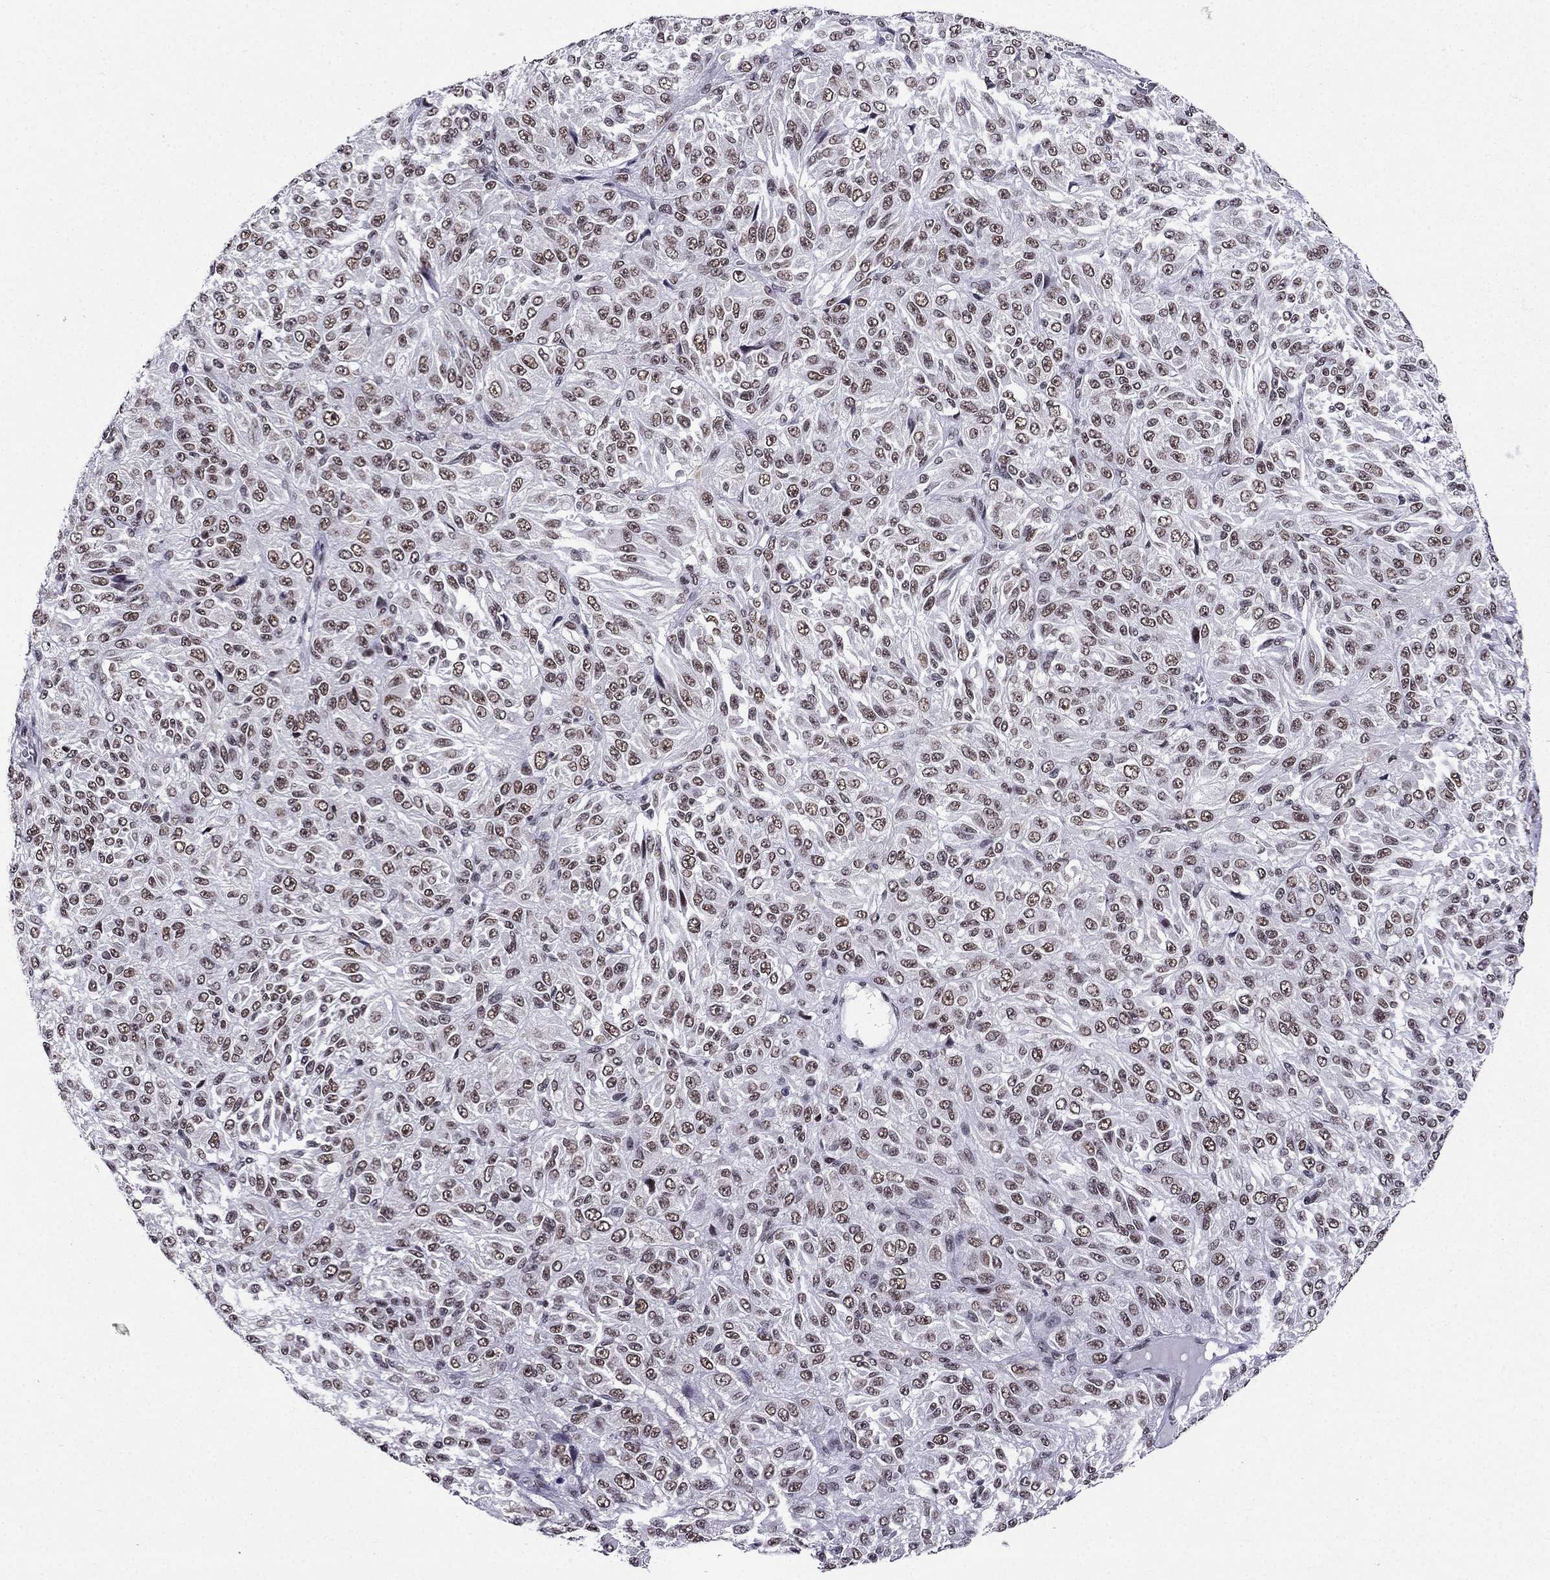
{"staining": {"intensity": "strong", "quantity": "<25%", "location": "nuclear"}, "tissue": "melanoma", "cell_type": "Tumor cells", "image_type": "cancer", "snomed": [{"axis": "morphology", "description": "Malignant melanoma, Metastatic site"}, {"axis": "topography", "description": "Brain"}], "caption": "IHC (DAB) staining of malignant melanoma (metastatic site) displays strong nuclear protein positivity in about <25% of tumor cells.", "gene": "ZNF420", "patient": {"sex": "female", "age": 56}}